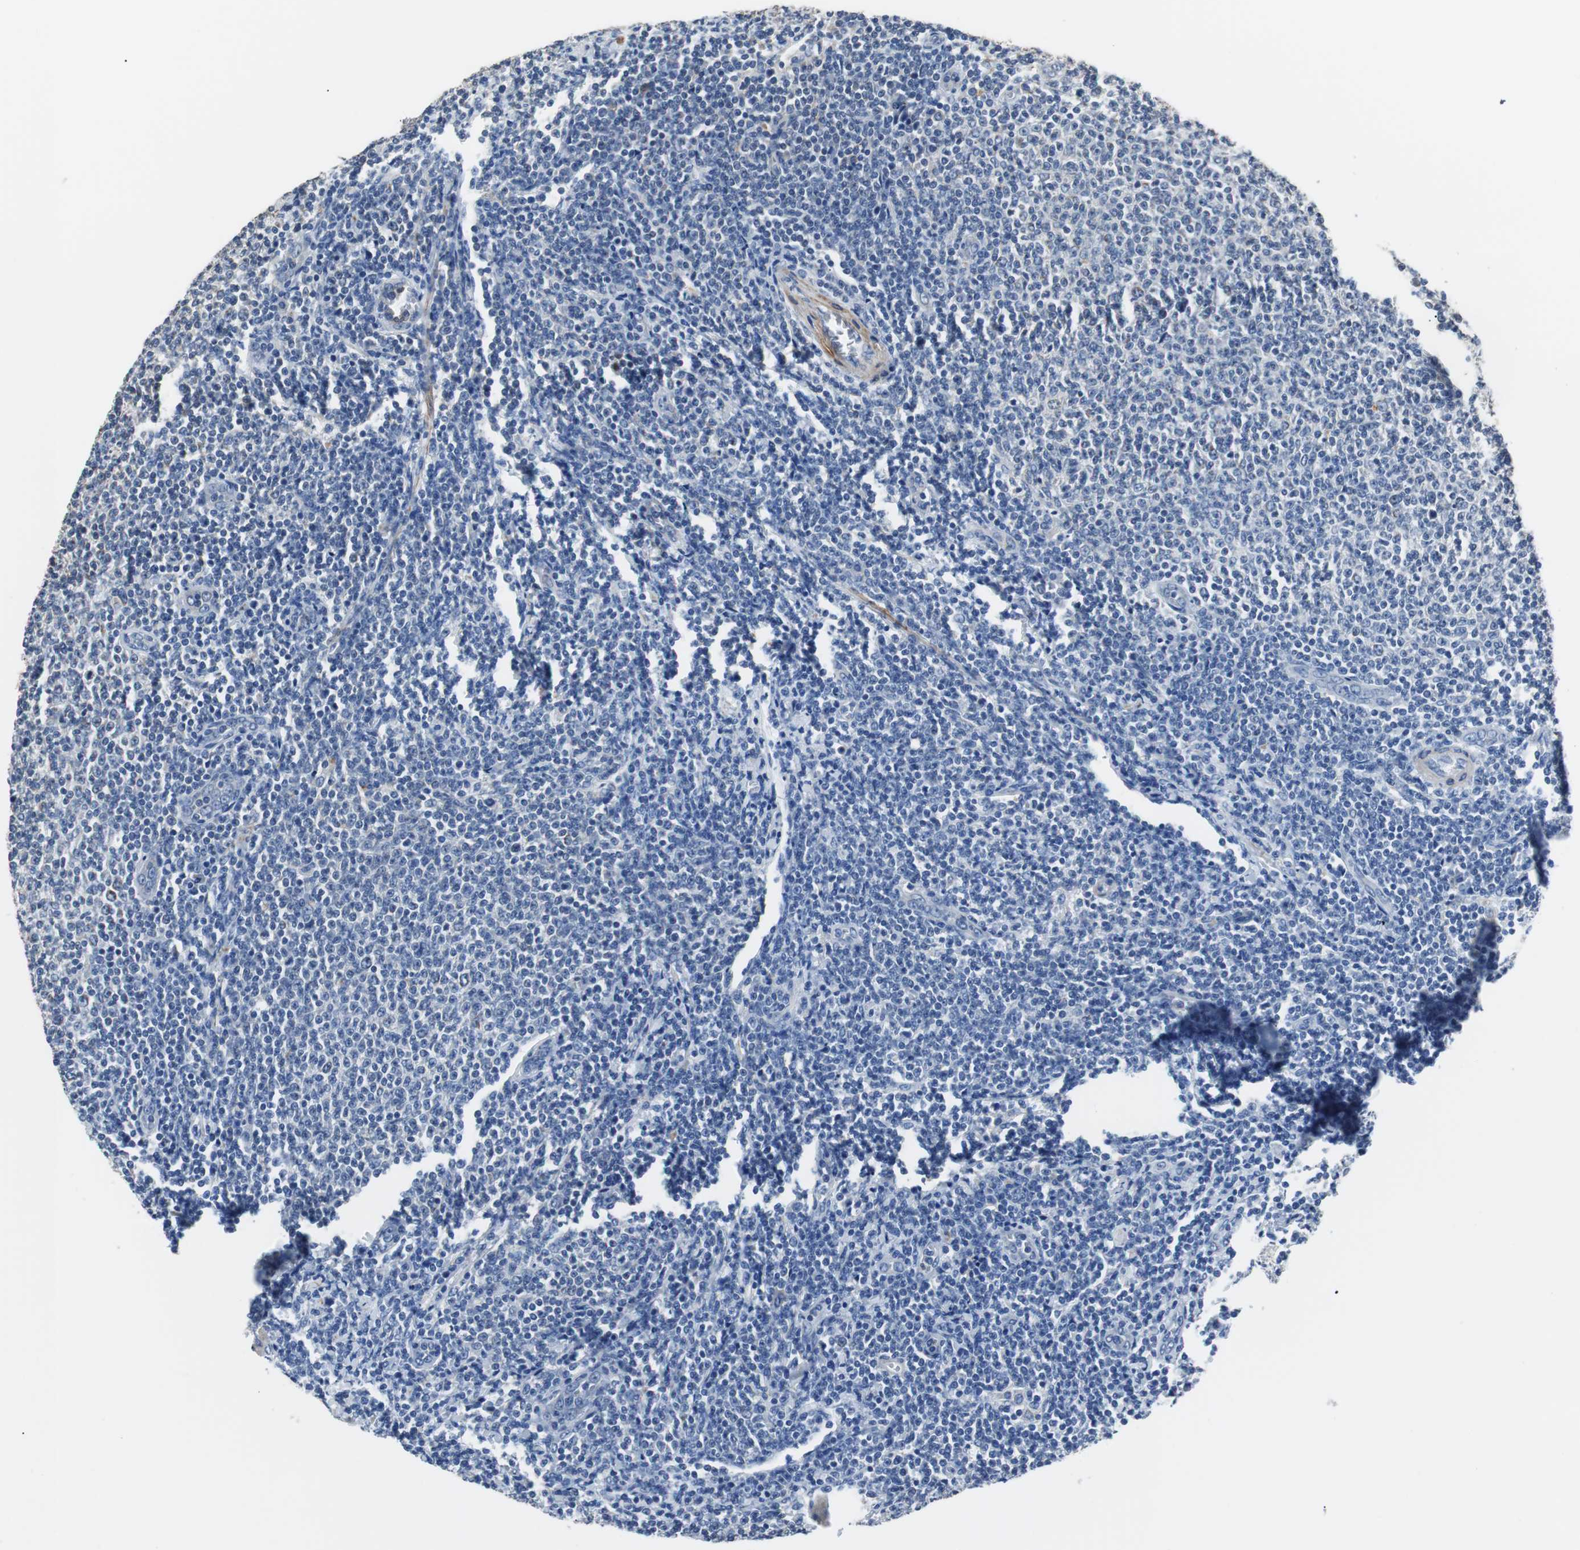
{"staining": {"intensity": "negative", "quantity": "none", "location": "none"}, "tissue": "lymphoma", "cell_type": "Tumor cells", "image_type": "cancer", "snomed": [{"axis": "morphology", "description": "Malignant lymphoma, non-Hodgkin's type, Low grade"}, {"axis": "topography", "description": "Lymph node"}], "caption": "This is an immunohistochemistry histopathology image of human low-grade malignant lymphoma, non-Hodgkin's type. There is no expression in tumor cells.", "gene": "PITRM1", "patient": {"sex": "male", "age": 66}}